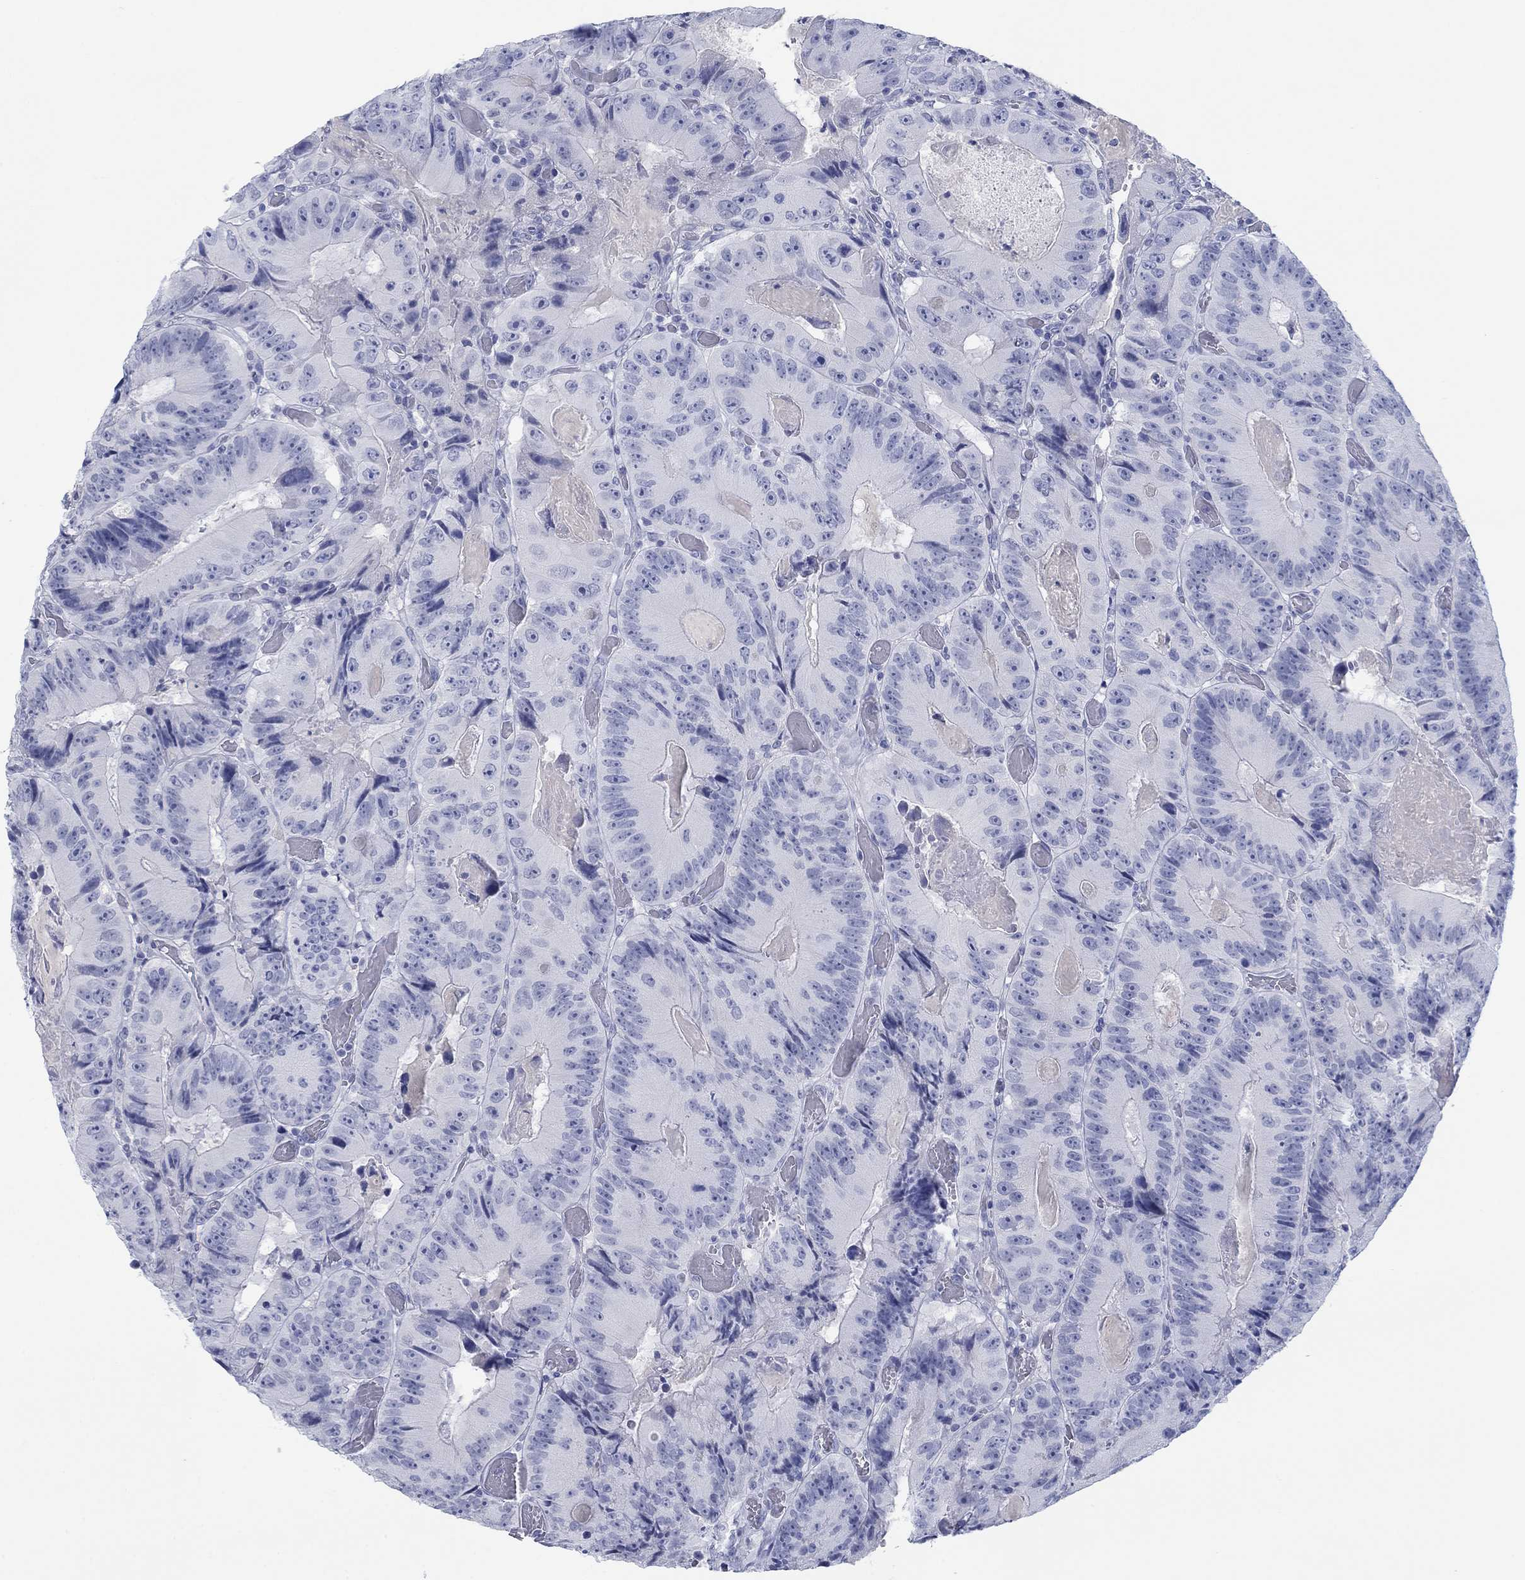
{"staining": {"intensity": "negative", "quantity": "none", "location": "none"}, "tissue": "colorectal cancer", "cell_type": "Tumor cells", "image_type": "cancer", "snomed": [{"axis": "morphology", "description": "Adenocarcinoma, NOS"}, {"axis": "topography", "description": "Colon"}], "caption": "High magnification brightfield microscopy of colorectal cancer (adenocarcinoma) stained with DAB (brown) and counterstained with hematoxylin (blue): tumor cells show no significant staining.", "gene": "PDYN", "patient": {"sex": "female", "age": 86}}